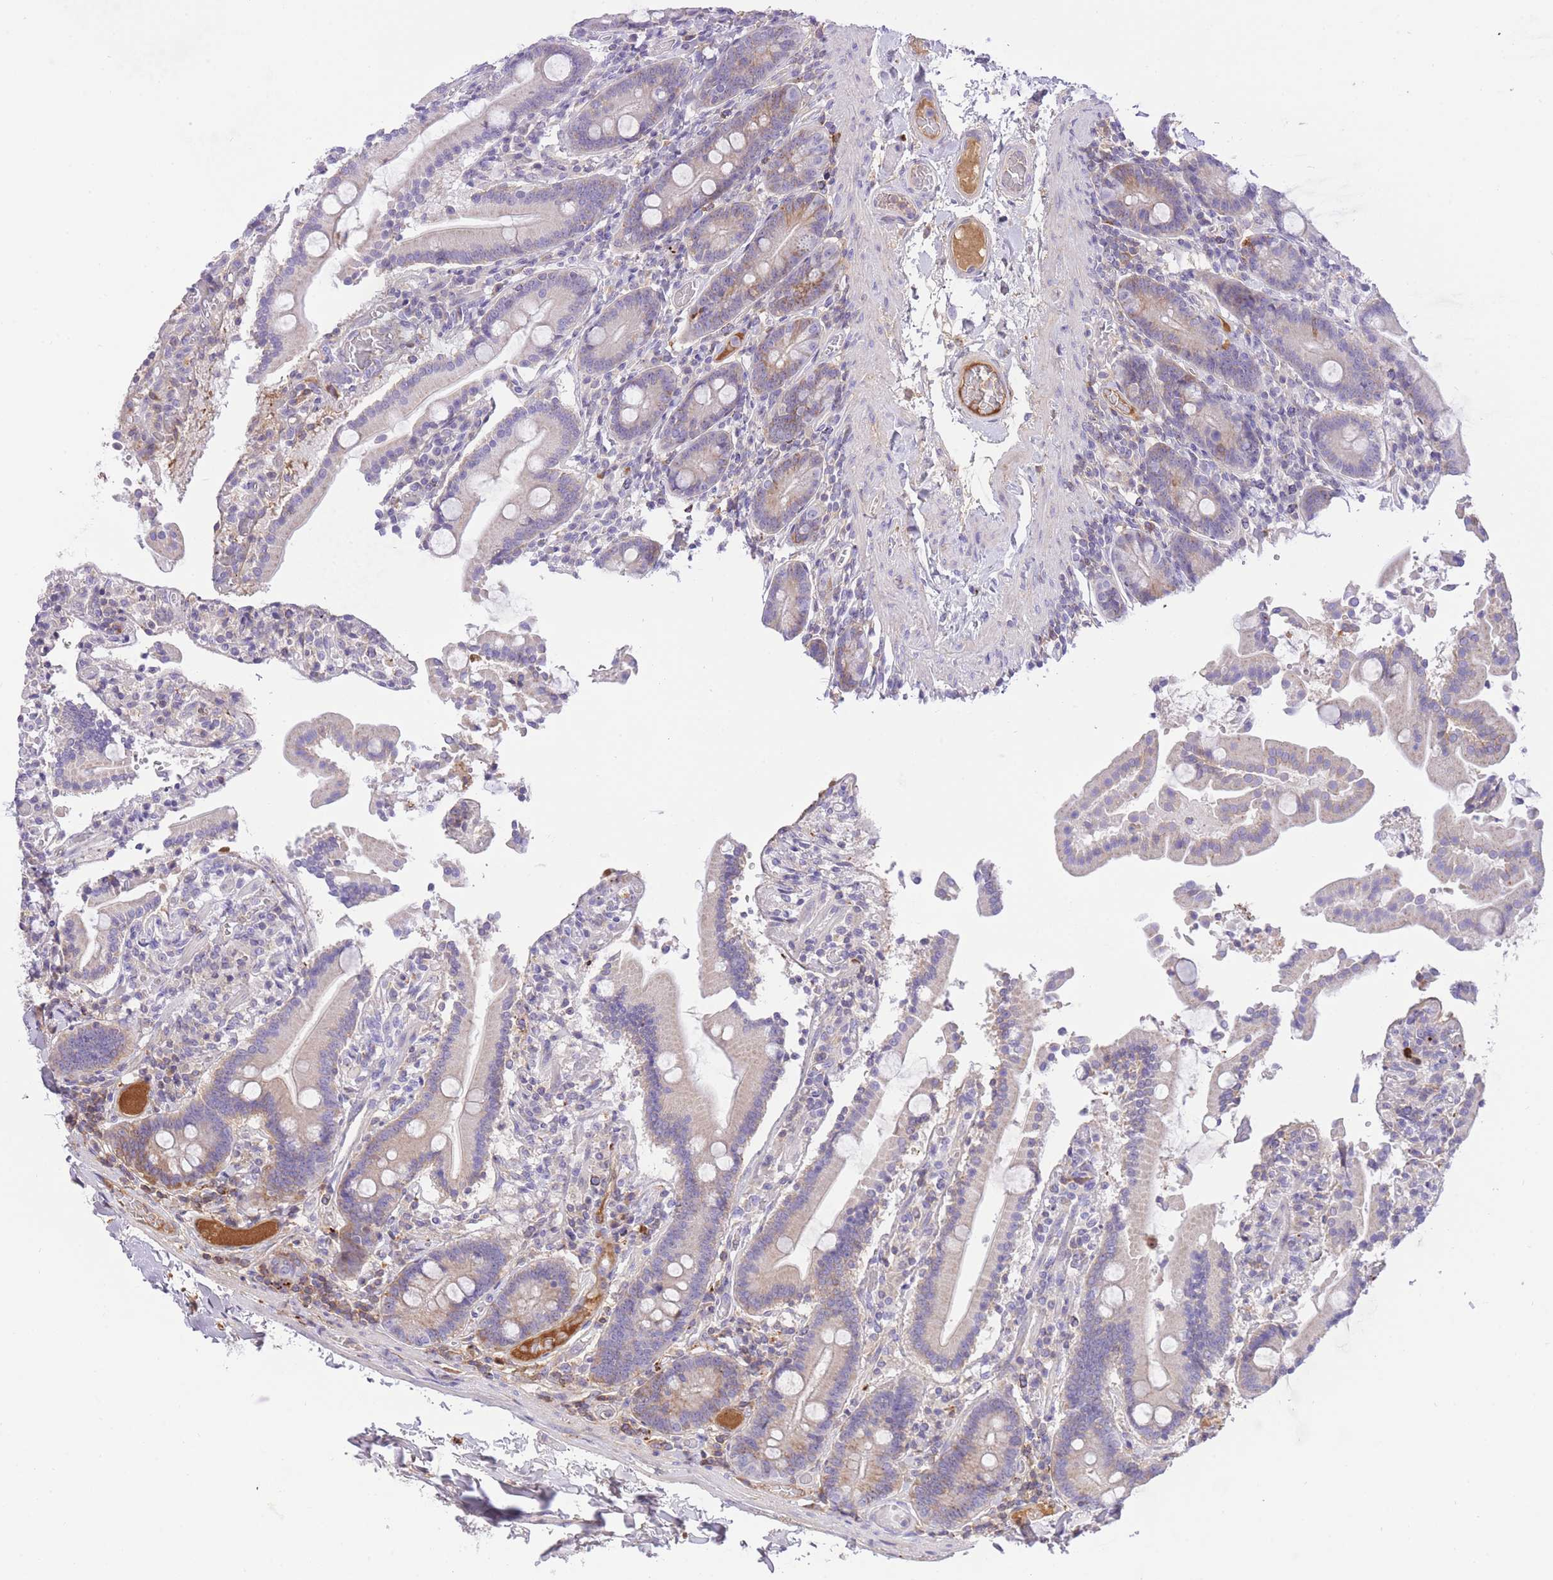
{"staining": {"intensity": "moderate", "quantity": "<25%", "location": "cytoplasmic/membranous"}, "tissue": "duodenum", "cell_type": "Glandular cells", "image_type": "normal", "snomed": [{"axis": "morphology", "description": "Normal tissue, NOS"}, {"axis": "topography", "description": "Duodenum"}], "caption": "Immunohistochemistry (IHC) staining of benign duodenum, which displays low levels of moderate cytoplasmic/membranous staining in about <25% of glandular cells indicating moderate cytoplasmic/membranous protein positivity. The staining was performed using DAB (3,3'-diaminobenzidine) (brown) for protein detection and nuclei were counterstained in hematoxylin (blue).", "gene": "HRG", "patient": {"sex": "male", "age": 55}}